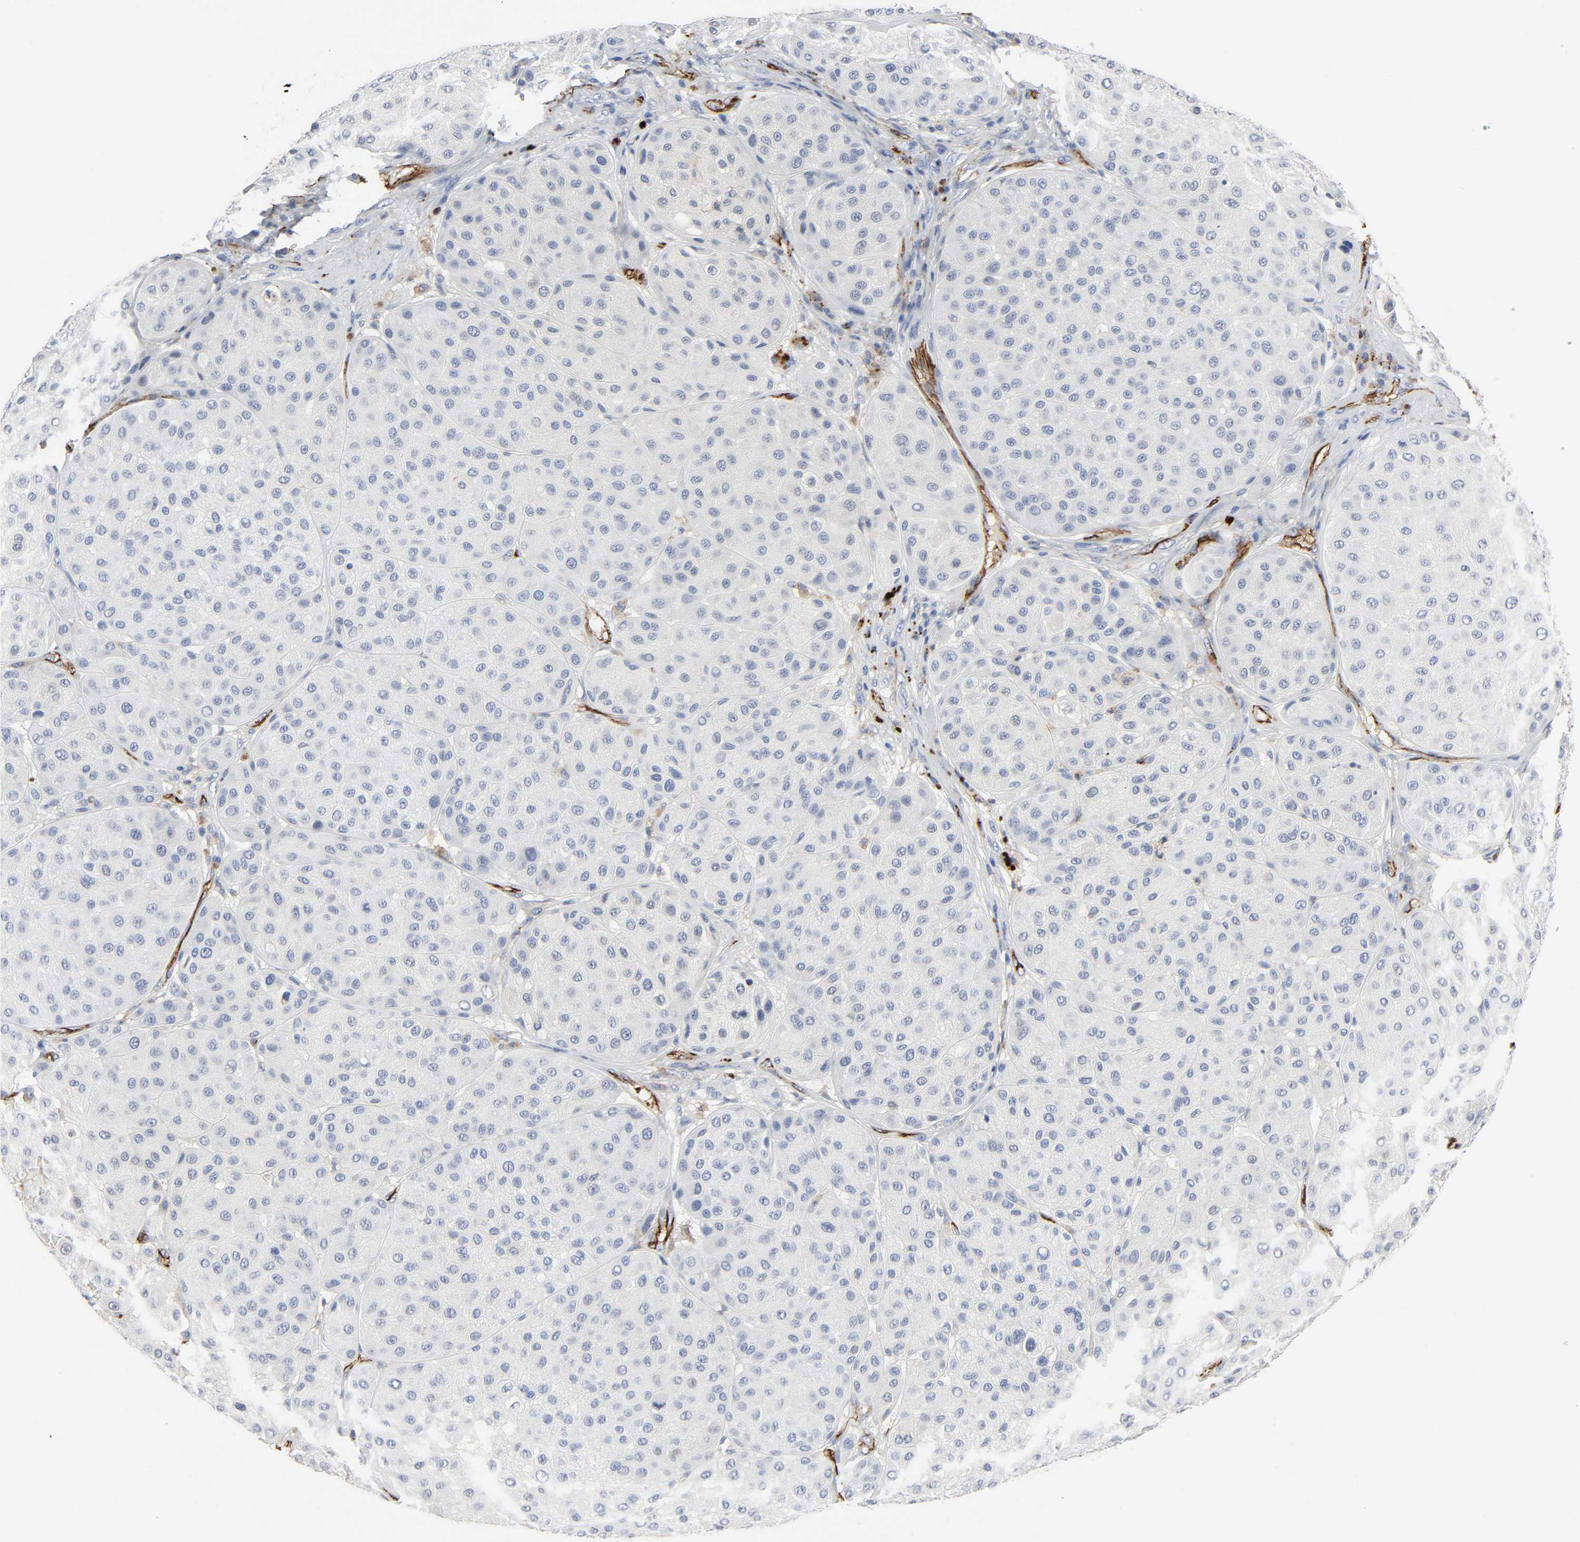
{"staining": {"intensity": "negative", "quantity": "none", "location": "none"}, "tissue": "melanoma", "cell_type": "Tumor cells", "image_type": "cancer", "snomed": [{"axis": "morphology", "description": "Normal tissue, NOS"}, {"axis": "morphology", "description": "Malignant melanoma, Metastatic site"}, {"axis": "topography", "description": "Skin"}], "caption": "DAB (3,3'-diaminobenzidine) immunohistochemical staining of malignant melanoma (metastatic site) displays no significant staining in tumor cells.", "gene": "PECAM1", "patient": {"sex": "male", "age": 41}}